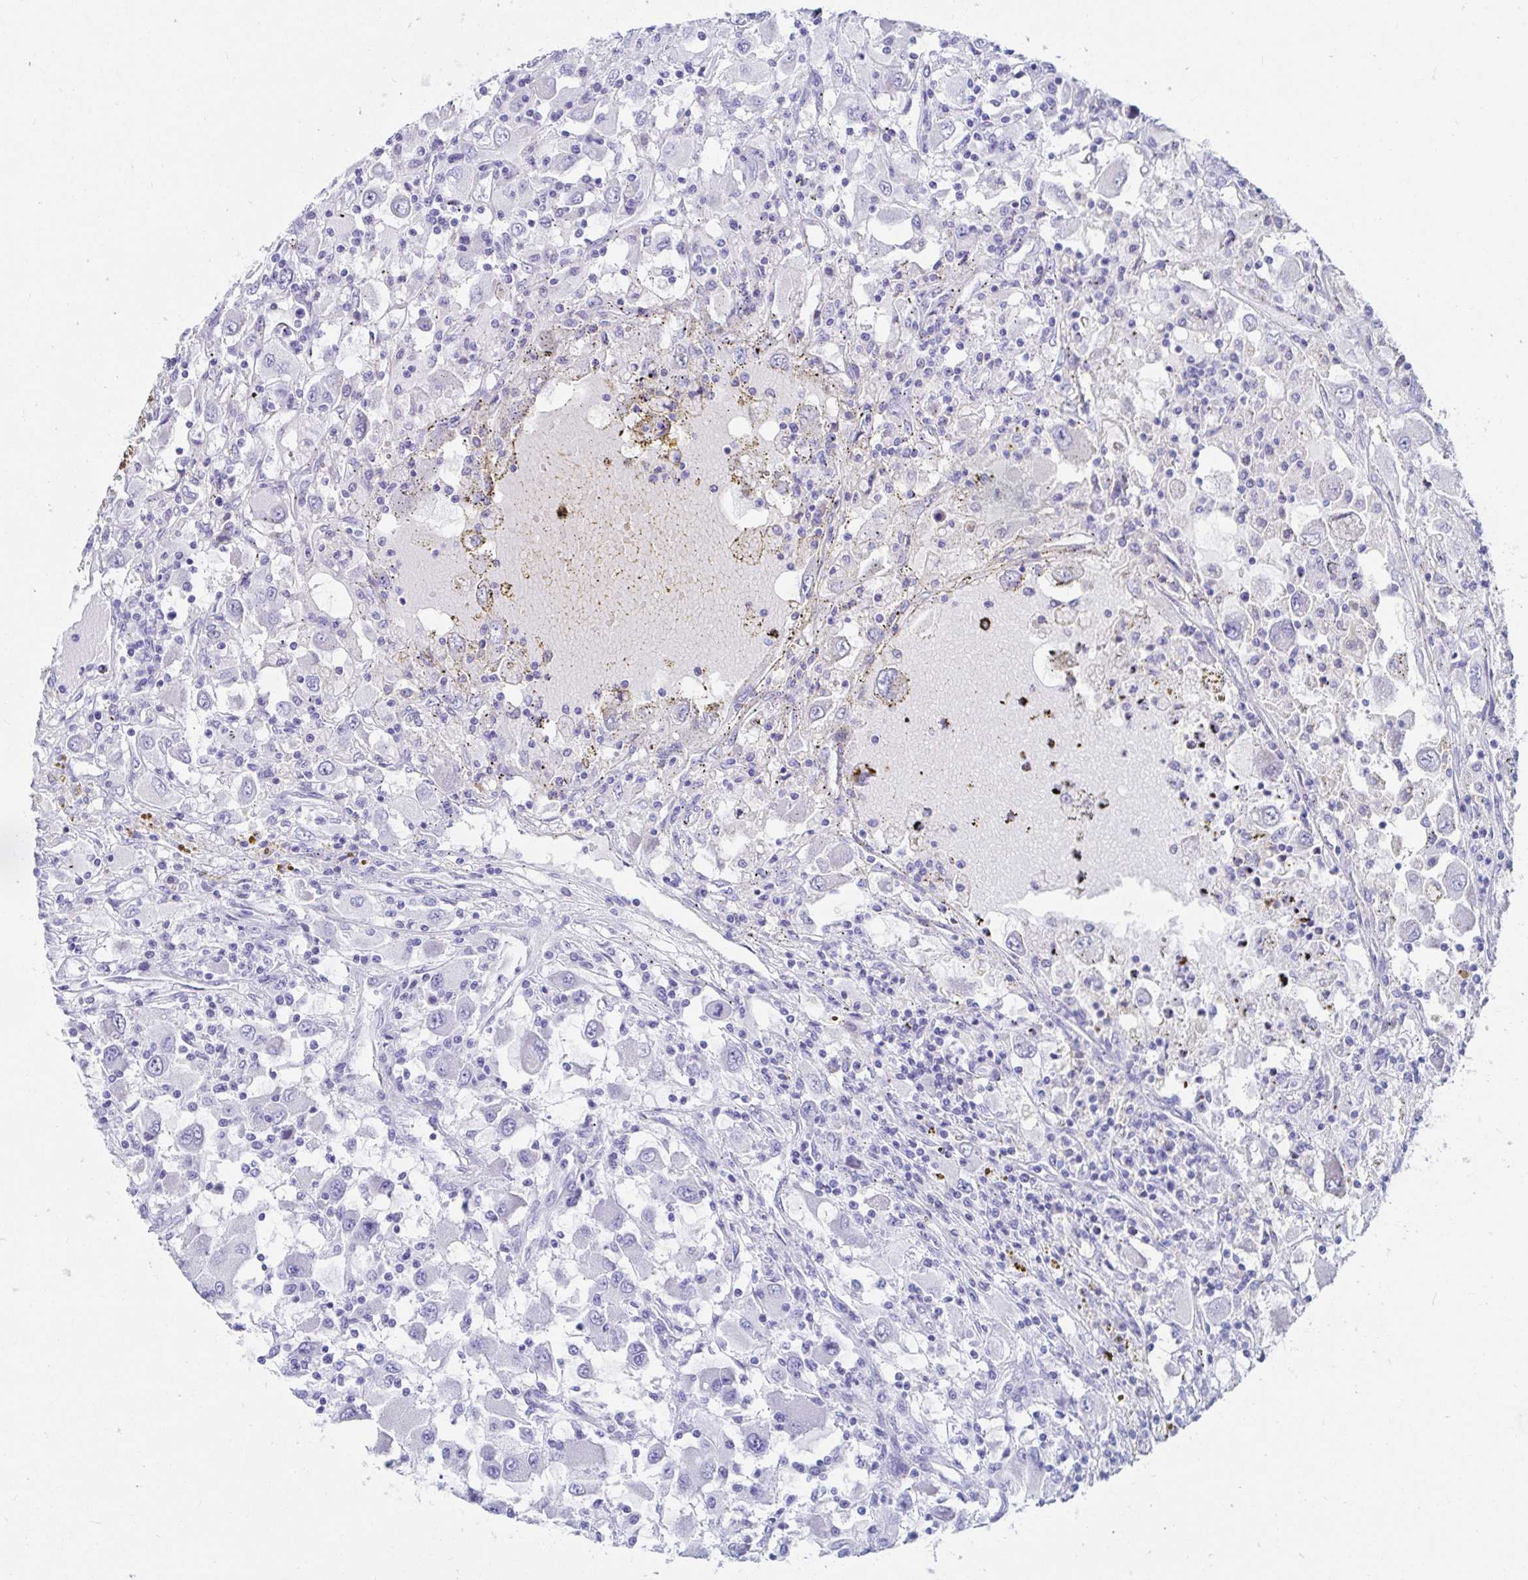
{"staining": {"intensity": "negative", "quantity": "none", "location": "none"}, "tissue": "renal cancer", "cell_type": "Tumor cells", "image_type": "cancer", "snomed": [{"axis": "morphology", "description": "Adenocarcinoma, NOS"}, {"axis": "topography", "description": "Kidney"}], "caption": "There is no significant staining in tumor cells of renal cancer. The staining was performed using DAB (3,3'-diaminobenzidine) to visualize the protein expression in brown, while the nuclei were stained in blue with hematoxylin (Magnification: 20x).", "gene": "C4orf17", "patient": {"sex": "female", "age": 67}}